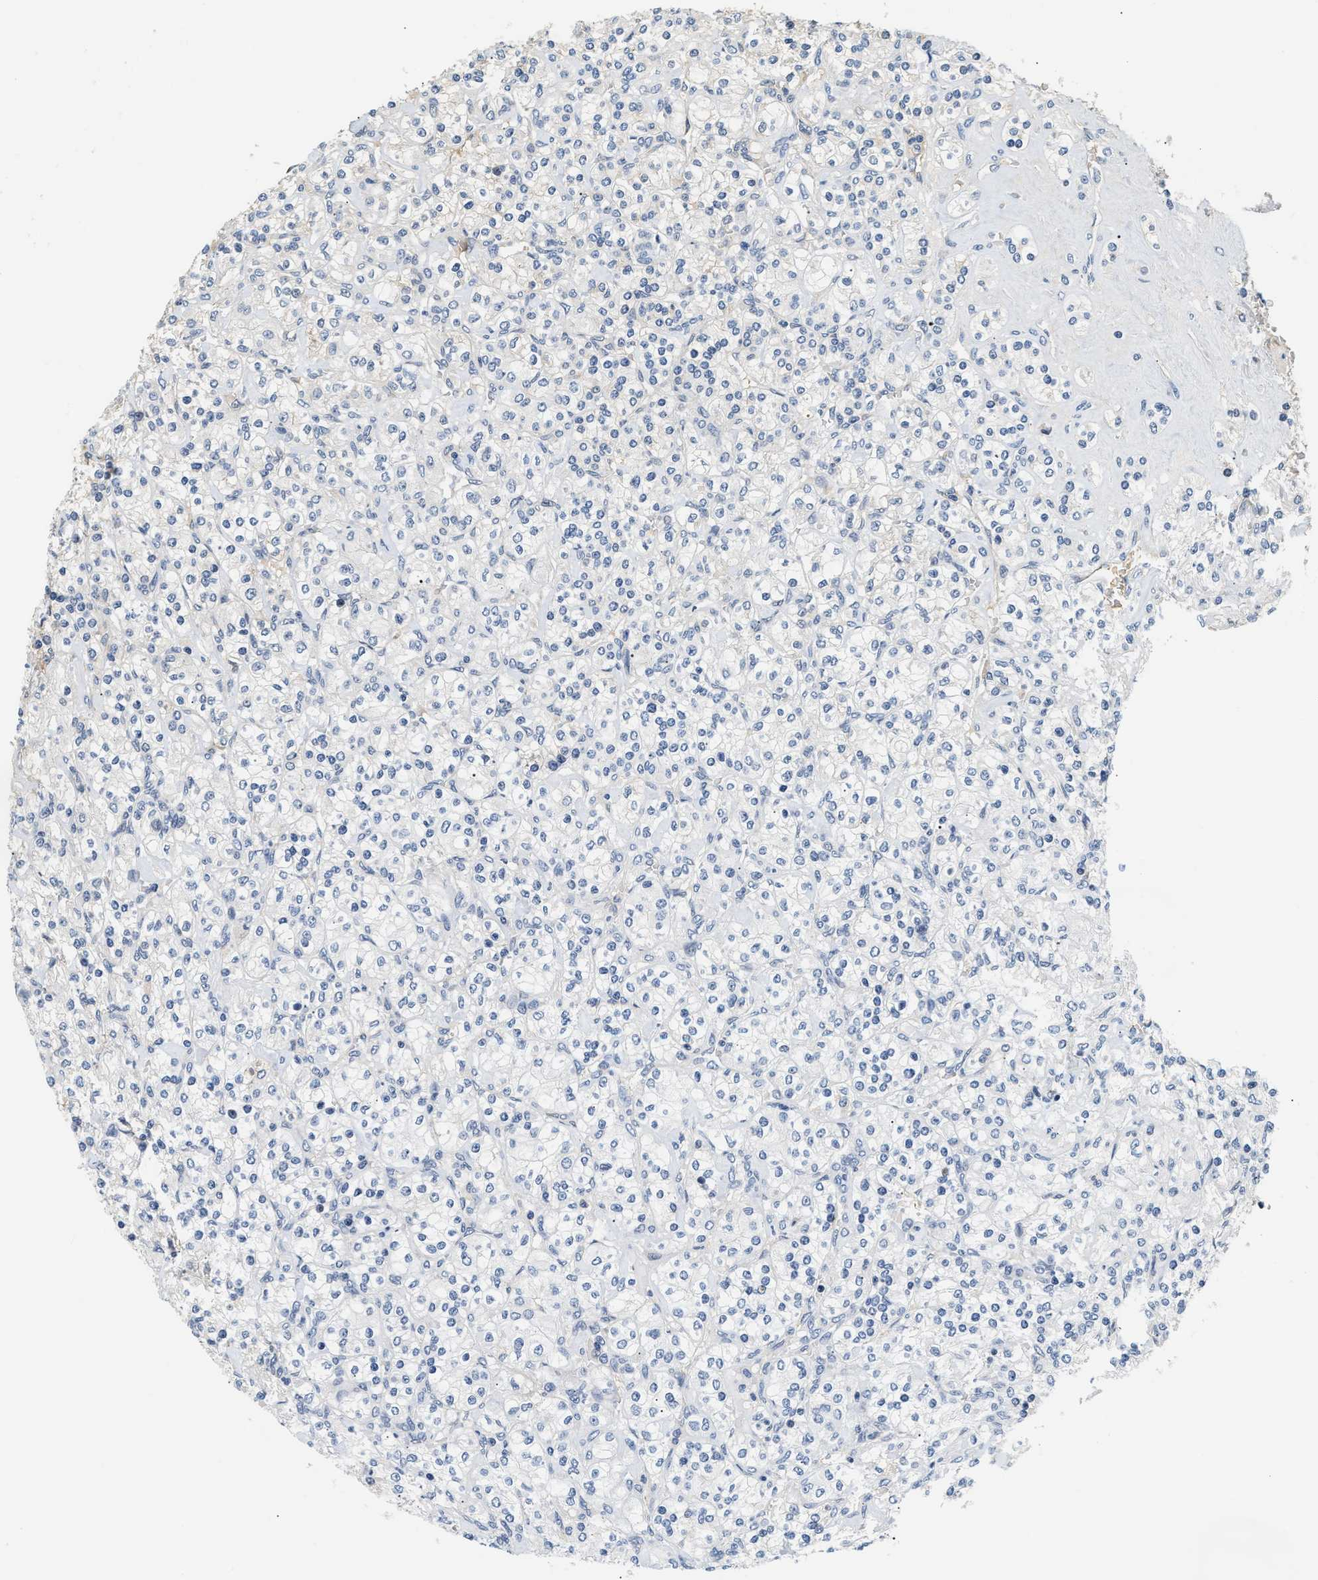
{"staining": {"intensity": "negative", "quantity": "none", "location": "none"}, "tissue": "renal cancer", "cell_type": "Tumor cells", "image_type": "cancer", "snomed": [{"axis": "morphology", "description": "Adenocarcinoma, NOS"}, {"axis": "topography", "description": "Kidney"}], "caption": "IHC micrograph of neoplastic tissue: adenocarcinoma (renal) stained with DAB (3,3'-diaminobenzidine) displays no significant protein positivity in tumor cells.", "gene": "TNIP2", "patient": {"sex": "male", "age": 77}}